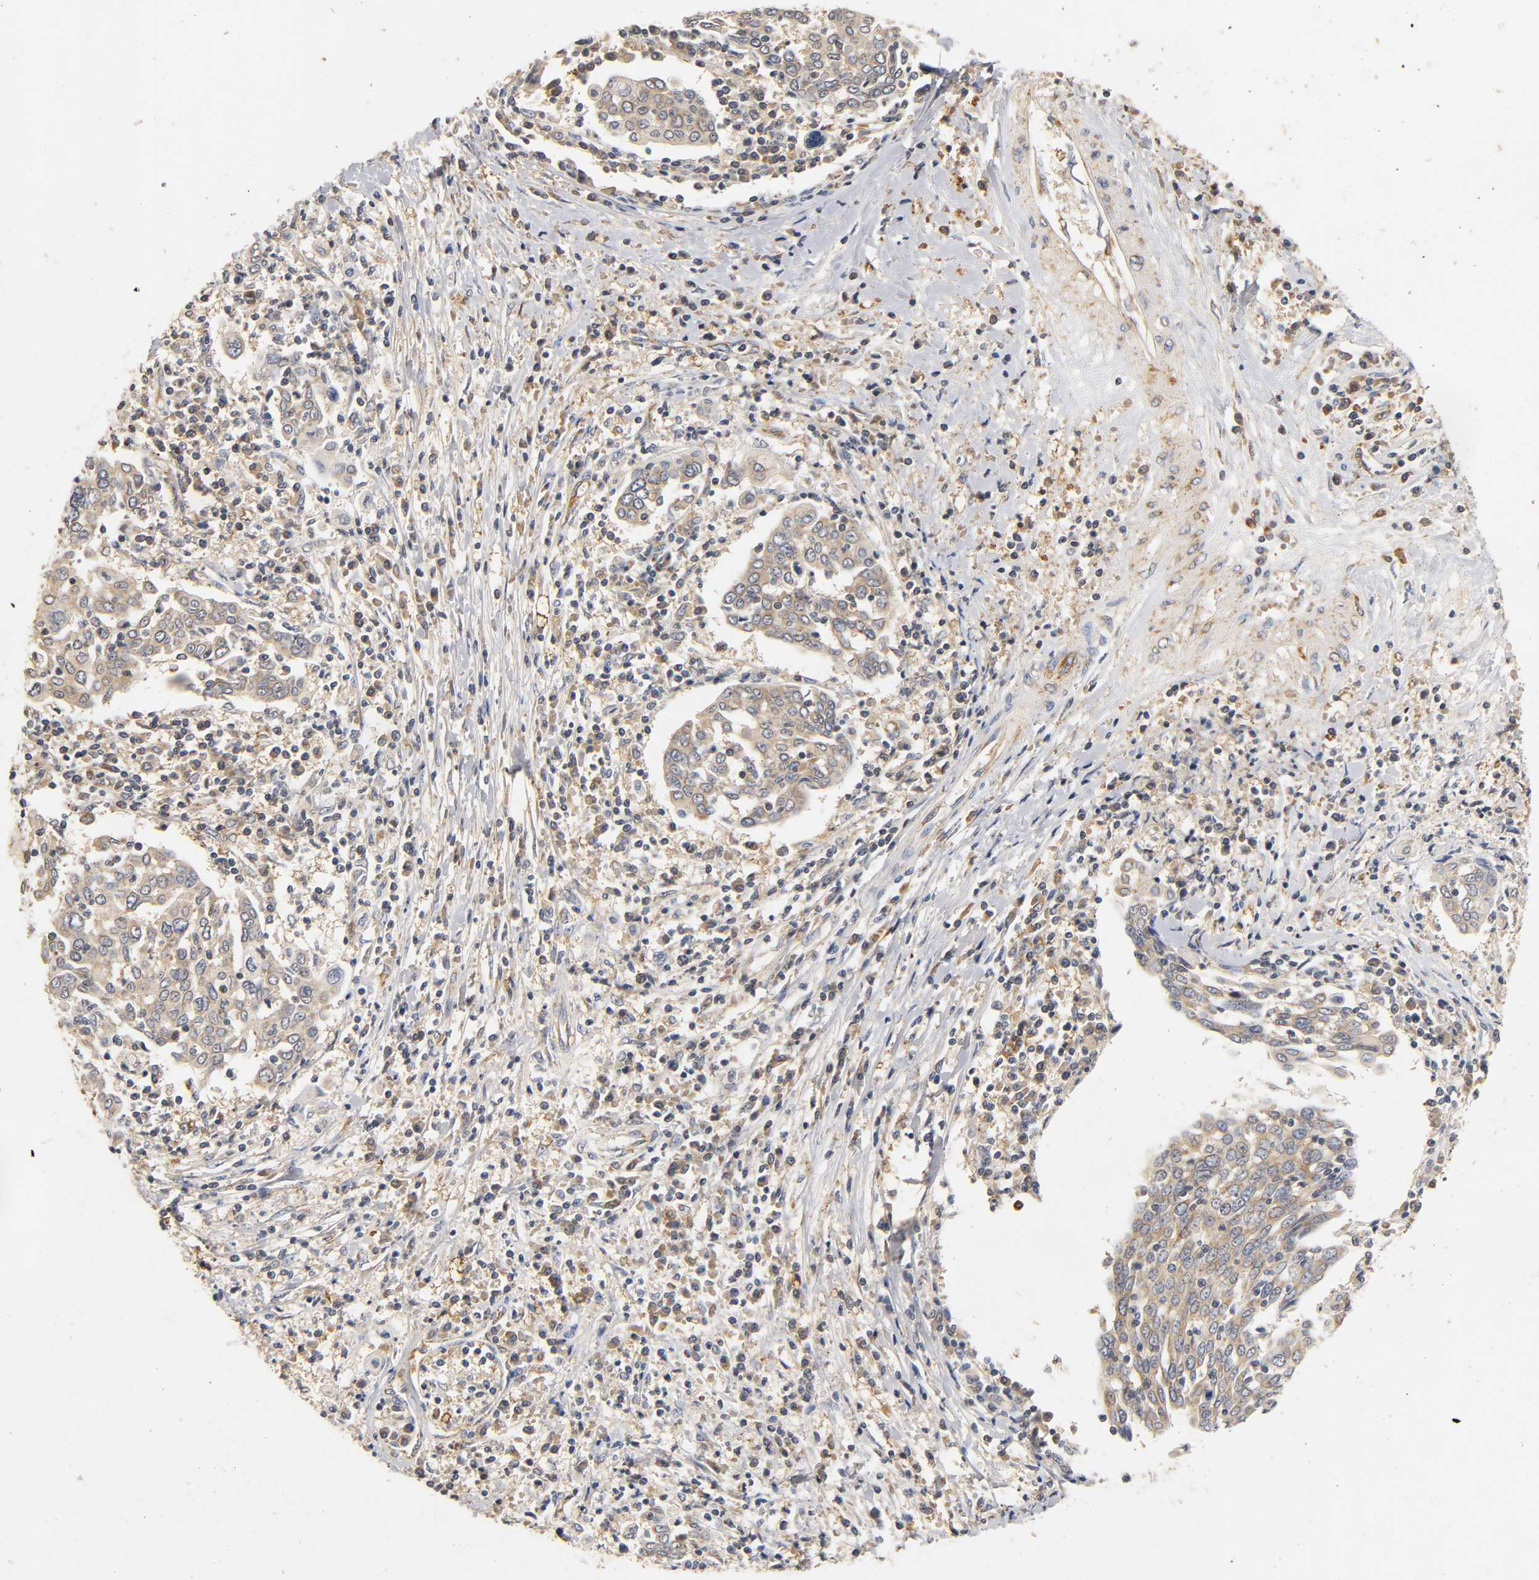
{"staining": {"intensity": "weak", "quantity": "25%-75%", "location": "cytoplasmic/membranous"}, "tissue": "cervical cancer", "cell_type": "Tumor cells", "image_type": "cancer", "snomed": [{"axis": "morphology", "description": "Squamous cell carcinoma, NOS"}, {"axis": "topography", "description": "Cervix"}], "caption": "Brown immunohistochemical staining in human squamous cell carcinoma (cervical) exhibits weak cytoplasmic/membranous positivity in approximately 25%-75% of tumor cells.", "gene": "SCAP", "patient": {"sex": "female", "age": 40}}